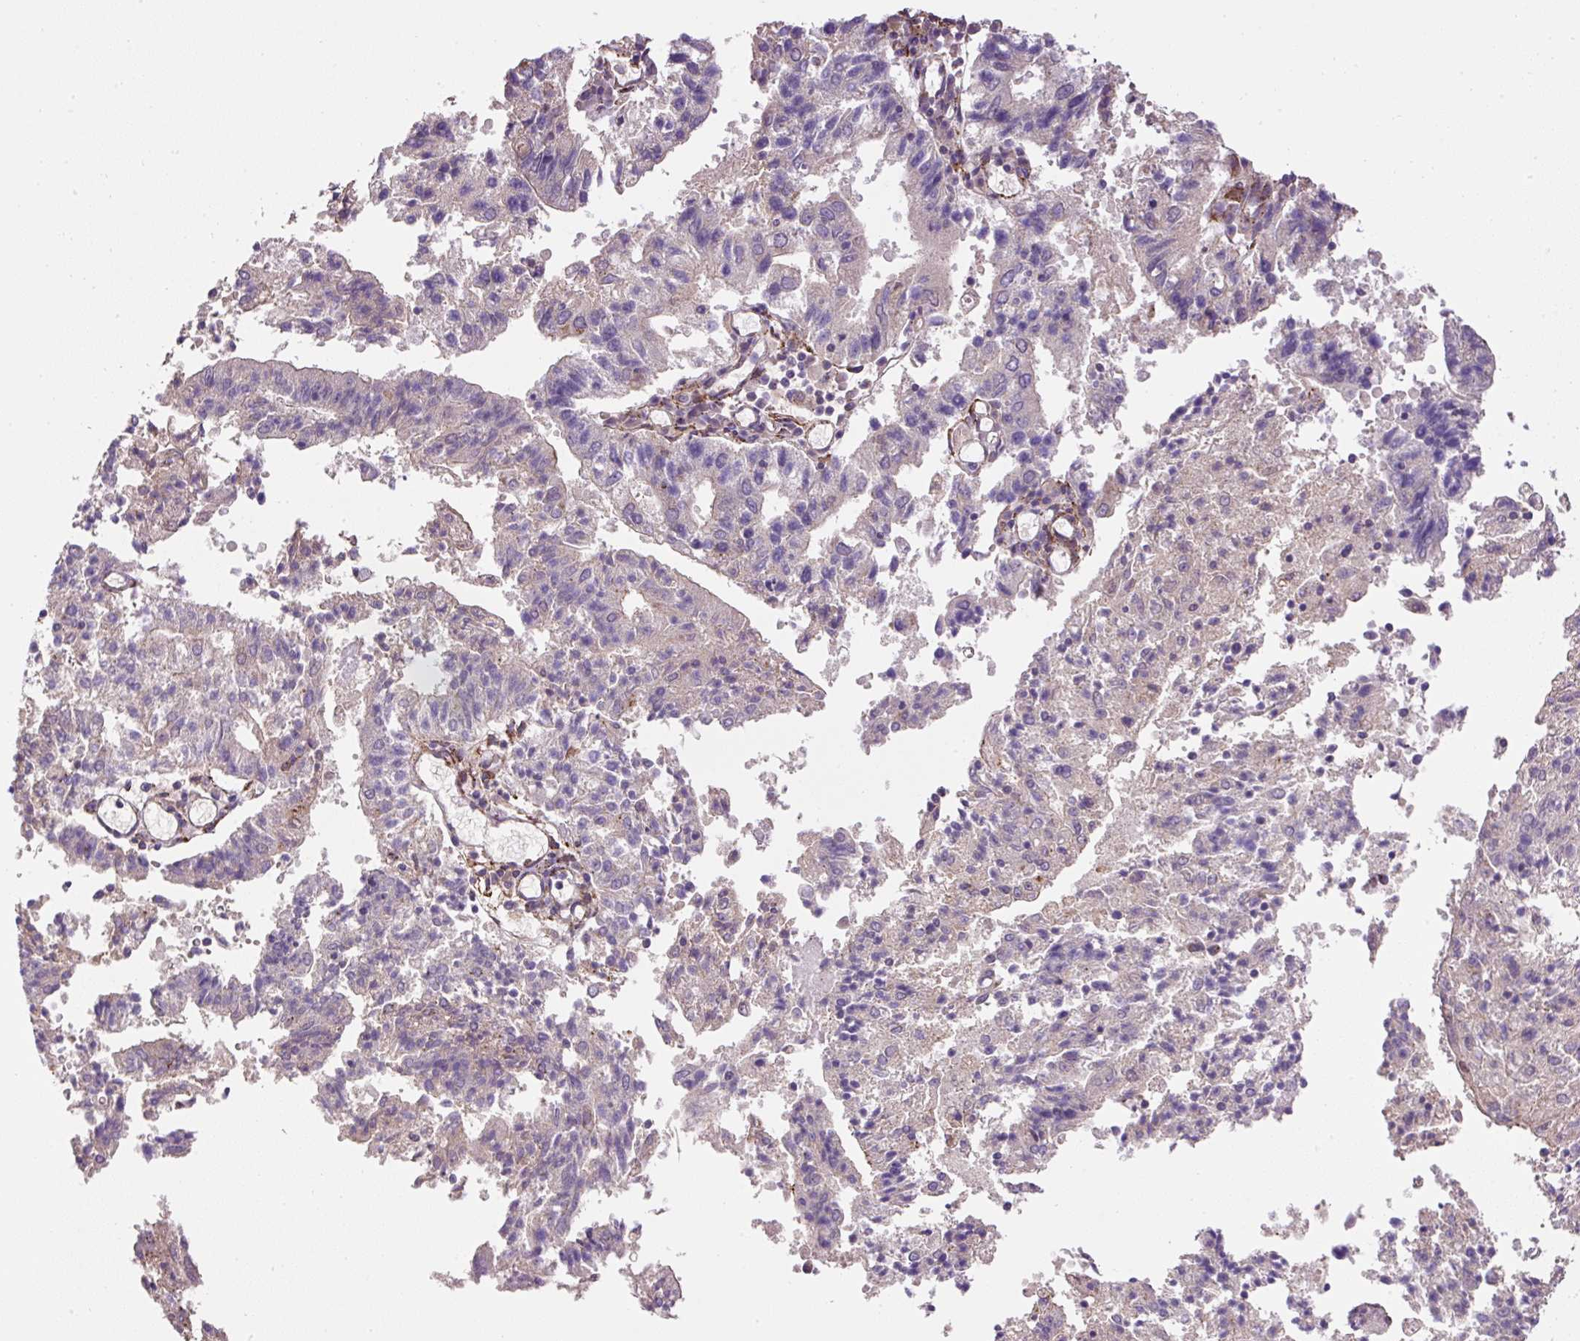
{"staining": {"intensity": "negative", "quantity": "none", "location": "none"}, "tissue": "endometrial cancer", "cell_type": "Tumor cells", "image_type": "cancer", "snomed": [{"axis": "morphology", "description": "Adenocarcinoma, NOS"}, {"axis": "topography", "description": "Endometrium"}], "caption": "An IHC photomicrograph of adenocarcinoma (endometrial) is shown. There is no staining in tumor cells of adenocarcinoma (endometrial). (Immunohistochemistry (ihc), brightfield microscopy, high magnification).", "gene": "RNF170", "patient": {"sex": "female", "age": 82}}